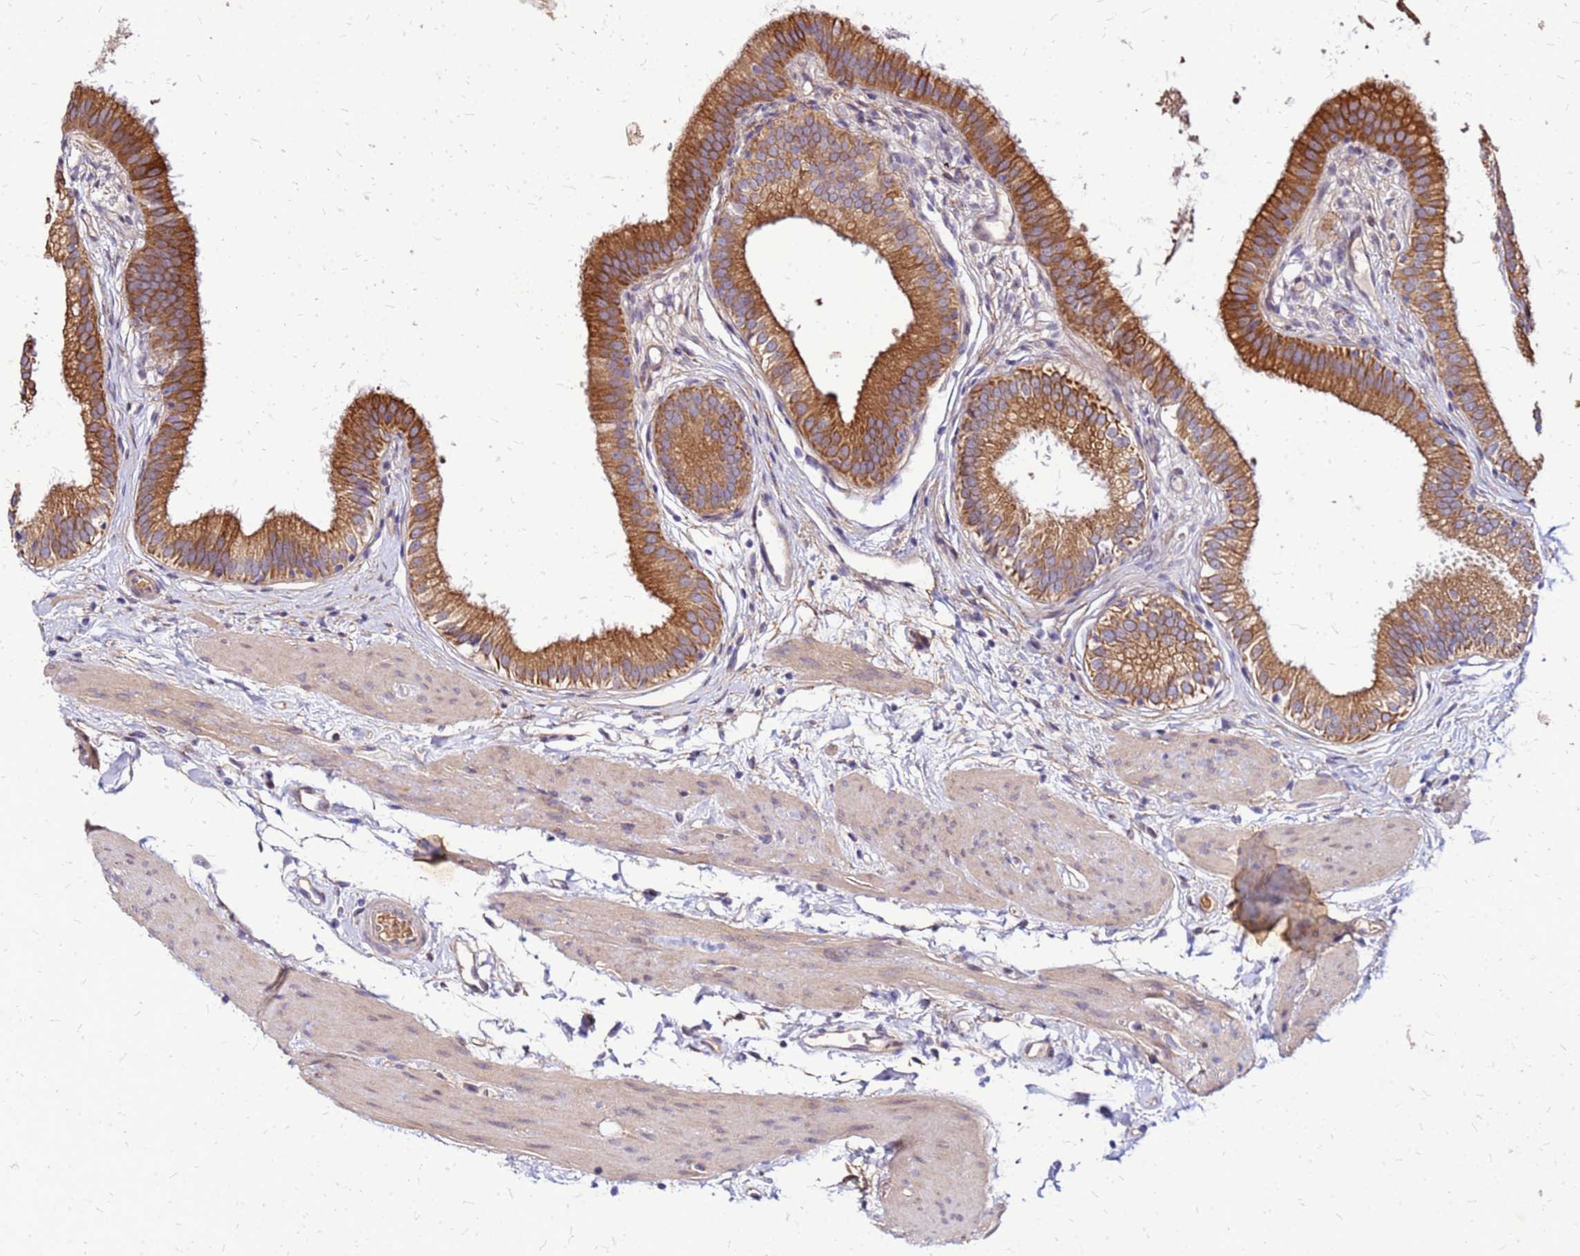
{"staining": {"intensity": "strong", "quantity": ">75%", "location": "cytoplasmic/membranous"}, "tissue": "gallbladder", "cell_type": "Glandular cells", "image_type": "normal", "snomed": [{"axis": "morphology", "description": "Normal tissue, NOS"}, {"axis": "topography", "description": "Gallbladder"}], "caption": "Approximately >75% of glandular cells in benign human gallbladder show strong cytoplasmic/membranous protein positivity as visualized by brown immunohistochemical staining.", "gene": "VMO1", "patient": {"sex": "female", "age": 54}}